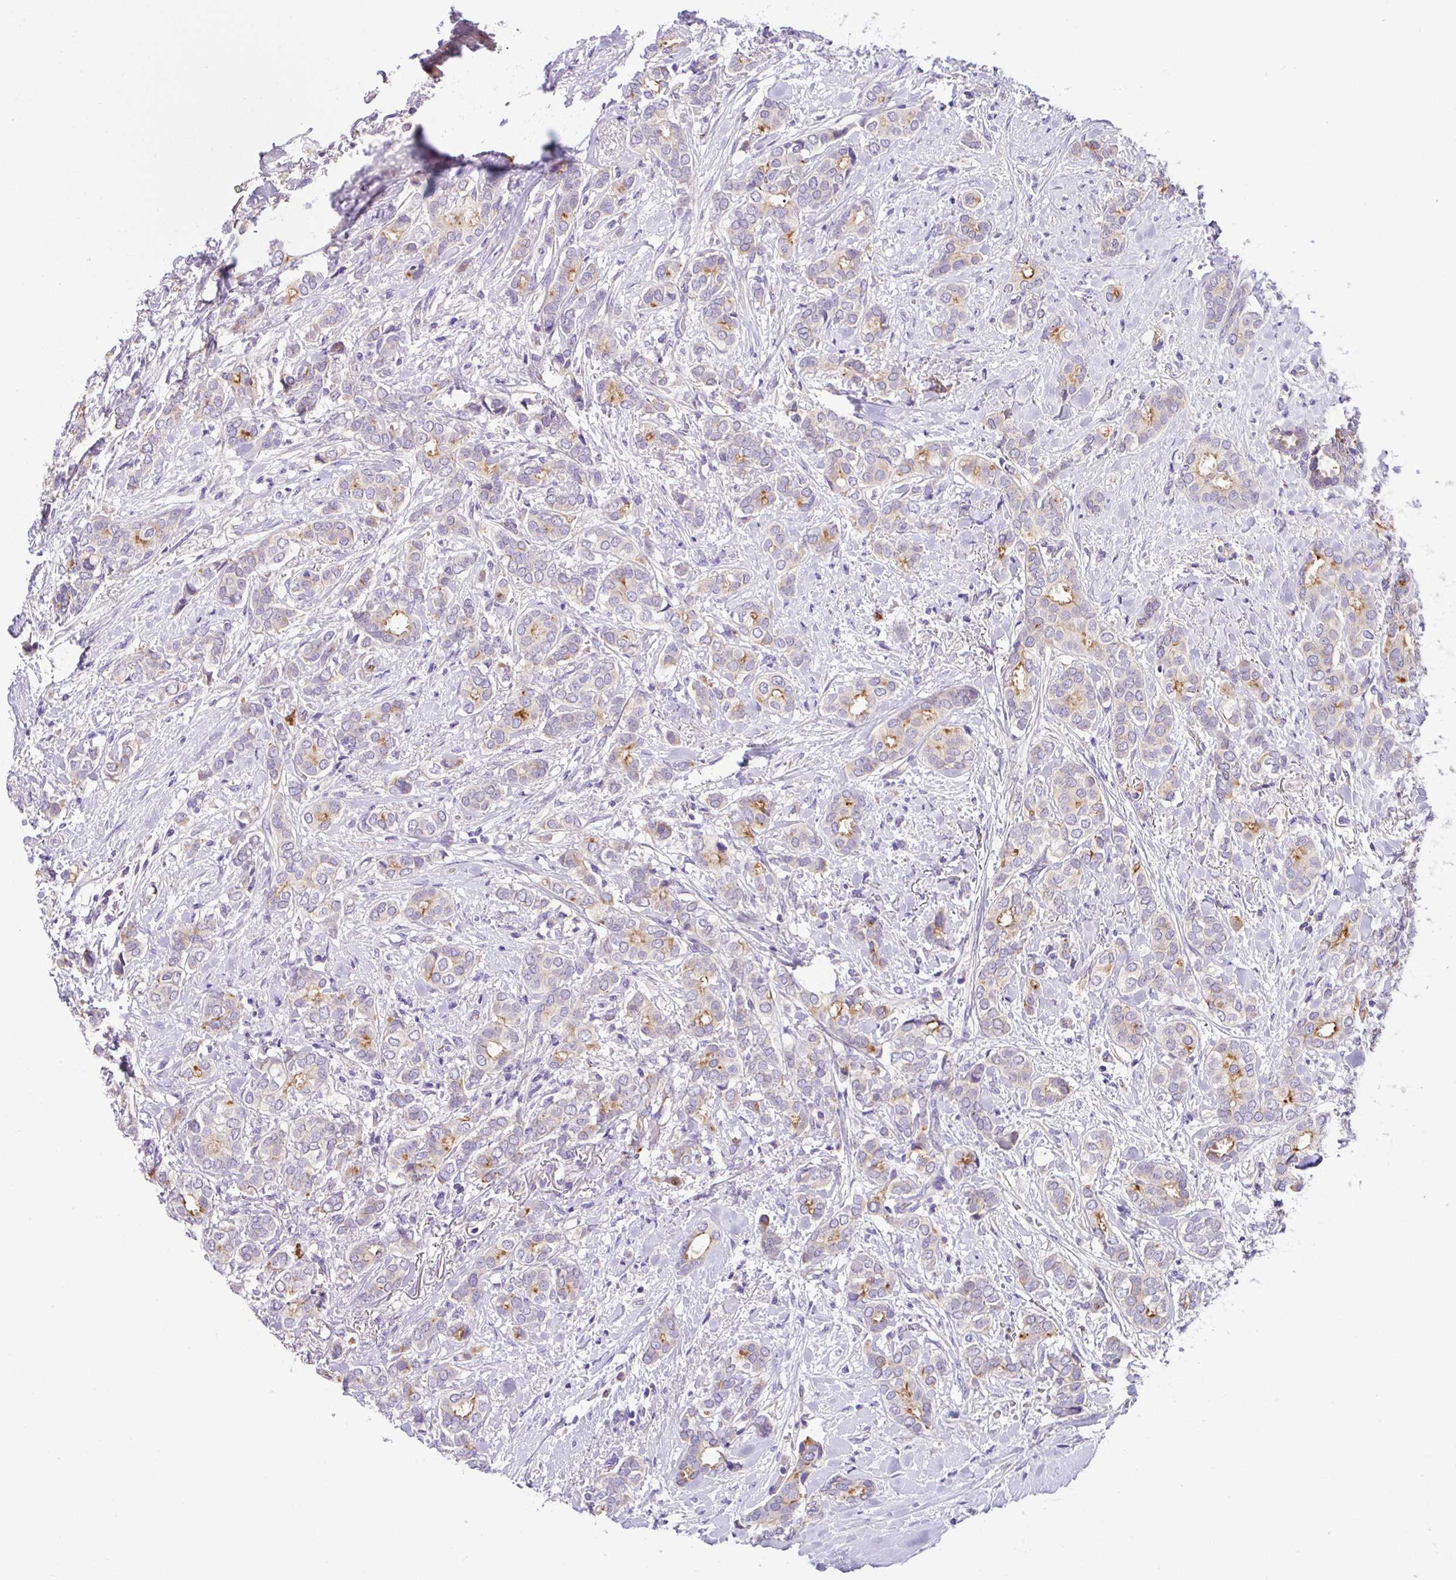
{"staining": {"intensity": "moderate", "quantity": "<25%", "location": "cytoplasmic/membranous"}, "tissue": "breast cancer", "cell_type": "Tumor cells", "image_type": "cancer", "snomed": [{"axis": "morphology", "description": "Duct carcinoma"}, {"axis": "topography", "description": "Breast"}], "caption": "Immunohistochemistry histopathology image of neoplastic tissue: breast cancer stained using immunohistochemistry (IHC) shows low levels of moderate protein expression localized specifically in the cytoplasmic/membranous of tumor cells, appearing as a cytoplasmic/membranous brown color.", "gene": "CRISP3", "patient": {"sex": "female", "age": 73}}